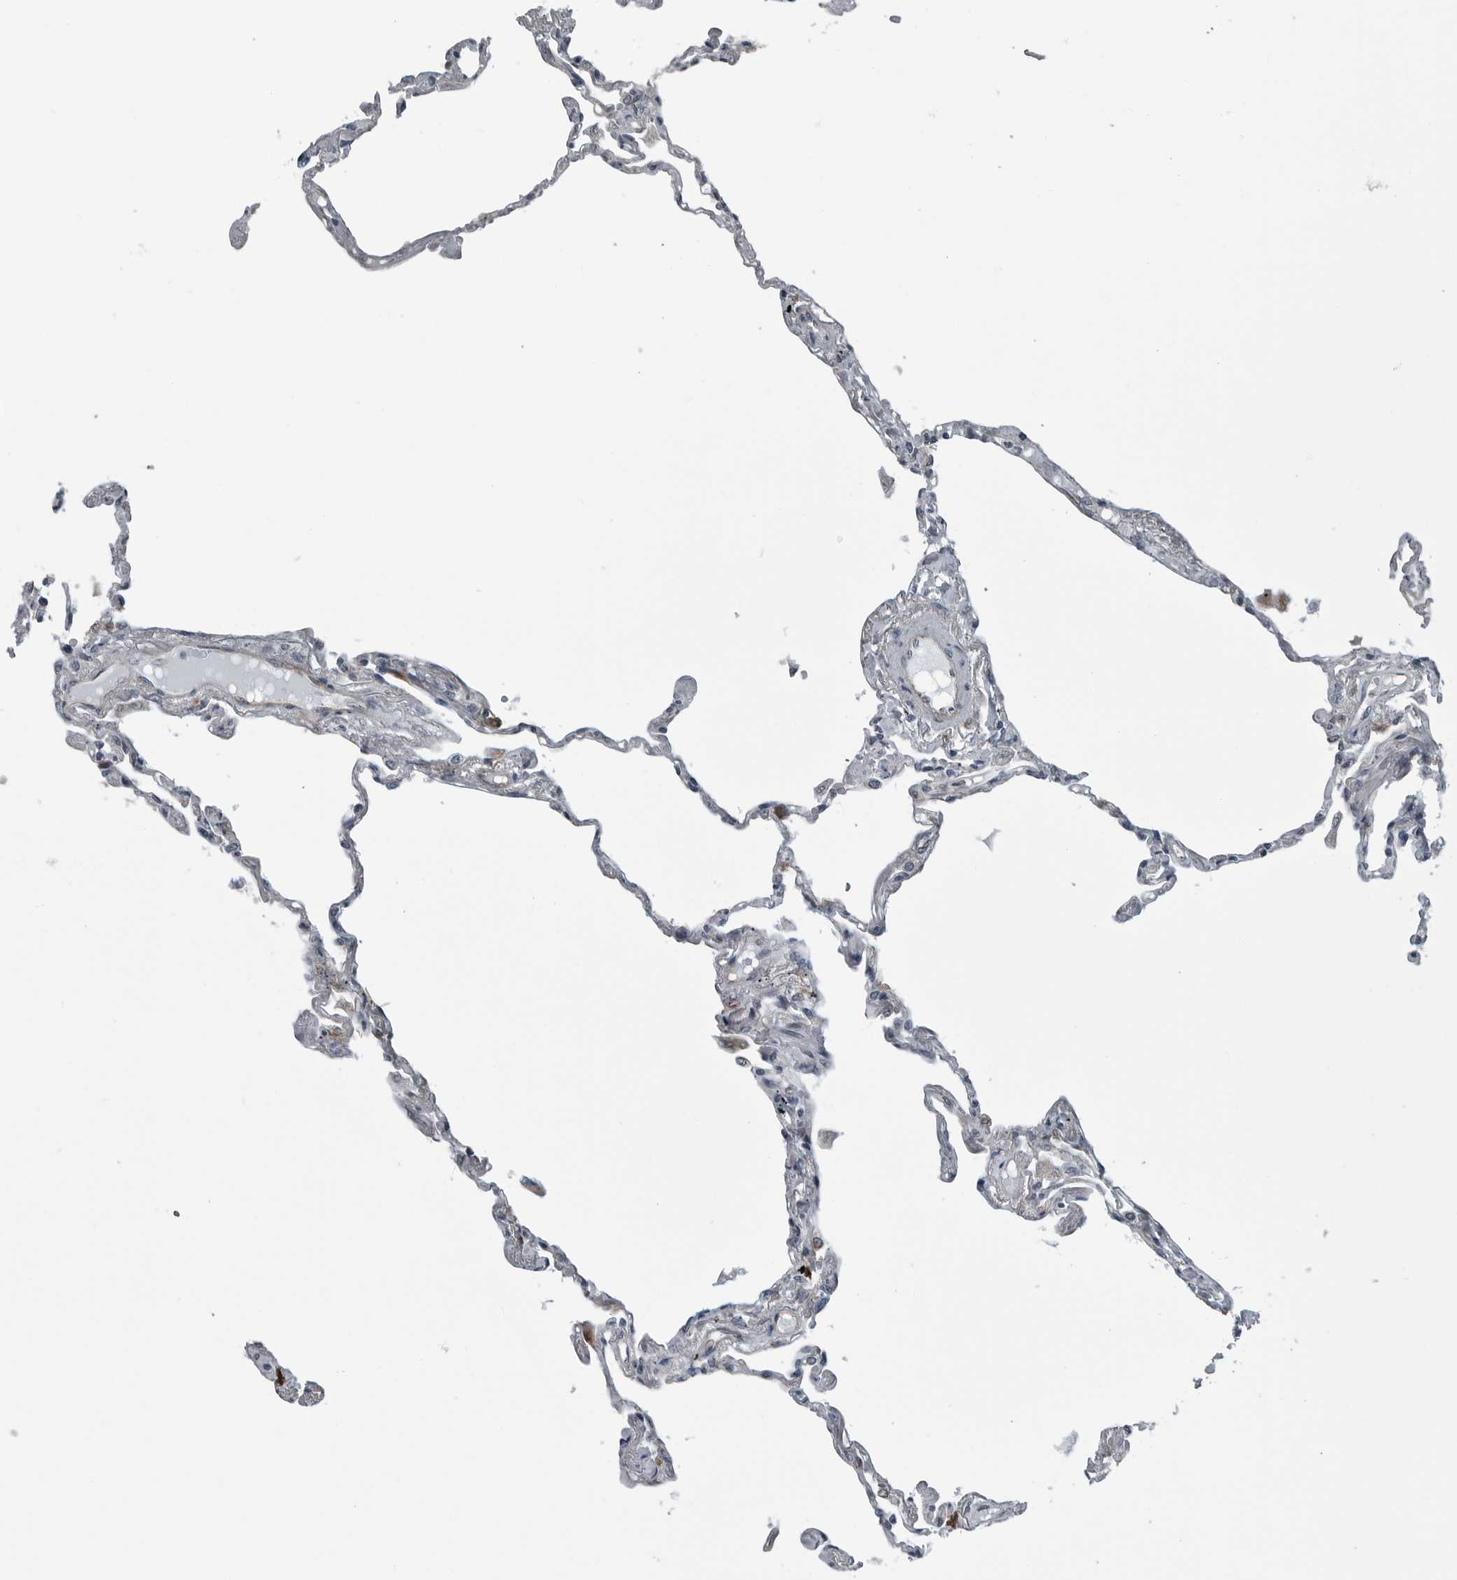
{"staining": {"intensity": "moderate", "quantity": "<25%", "location": "cytoplasmic/membranous"}, "tissue": "lung", "cell_type": "Alveolar cells", "image_type": "normal", "snomed": [{"axis": "morphology", "description": "Normal tissue, NOS"}, {"axis": "topography", "description": "Lung"}], "caption": "Brown immunohistochemical staining in unremarkable lung shows moderate cytoplasmic/membranous positivity in about <25% of alveolar cells.", "gene": "CEP85", "patient": {"sex": "female", "age": 67}}